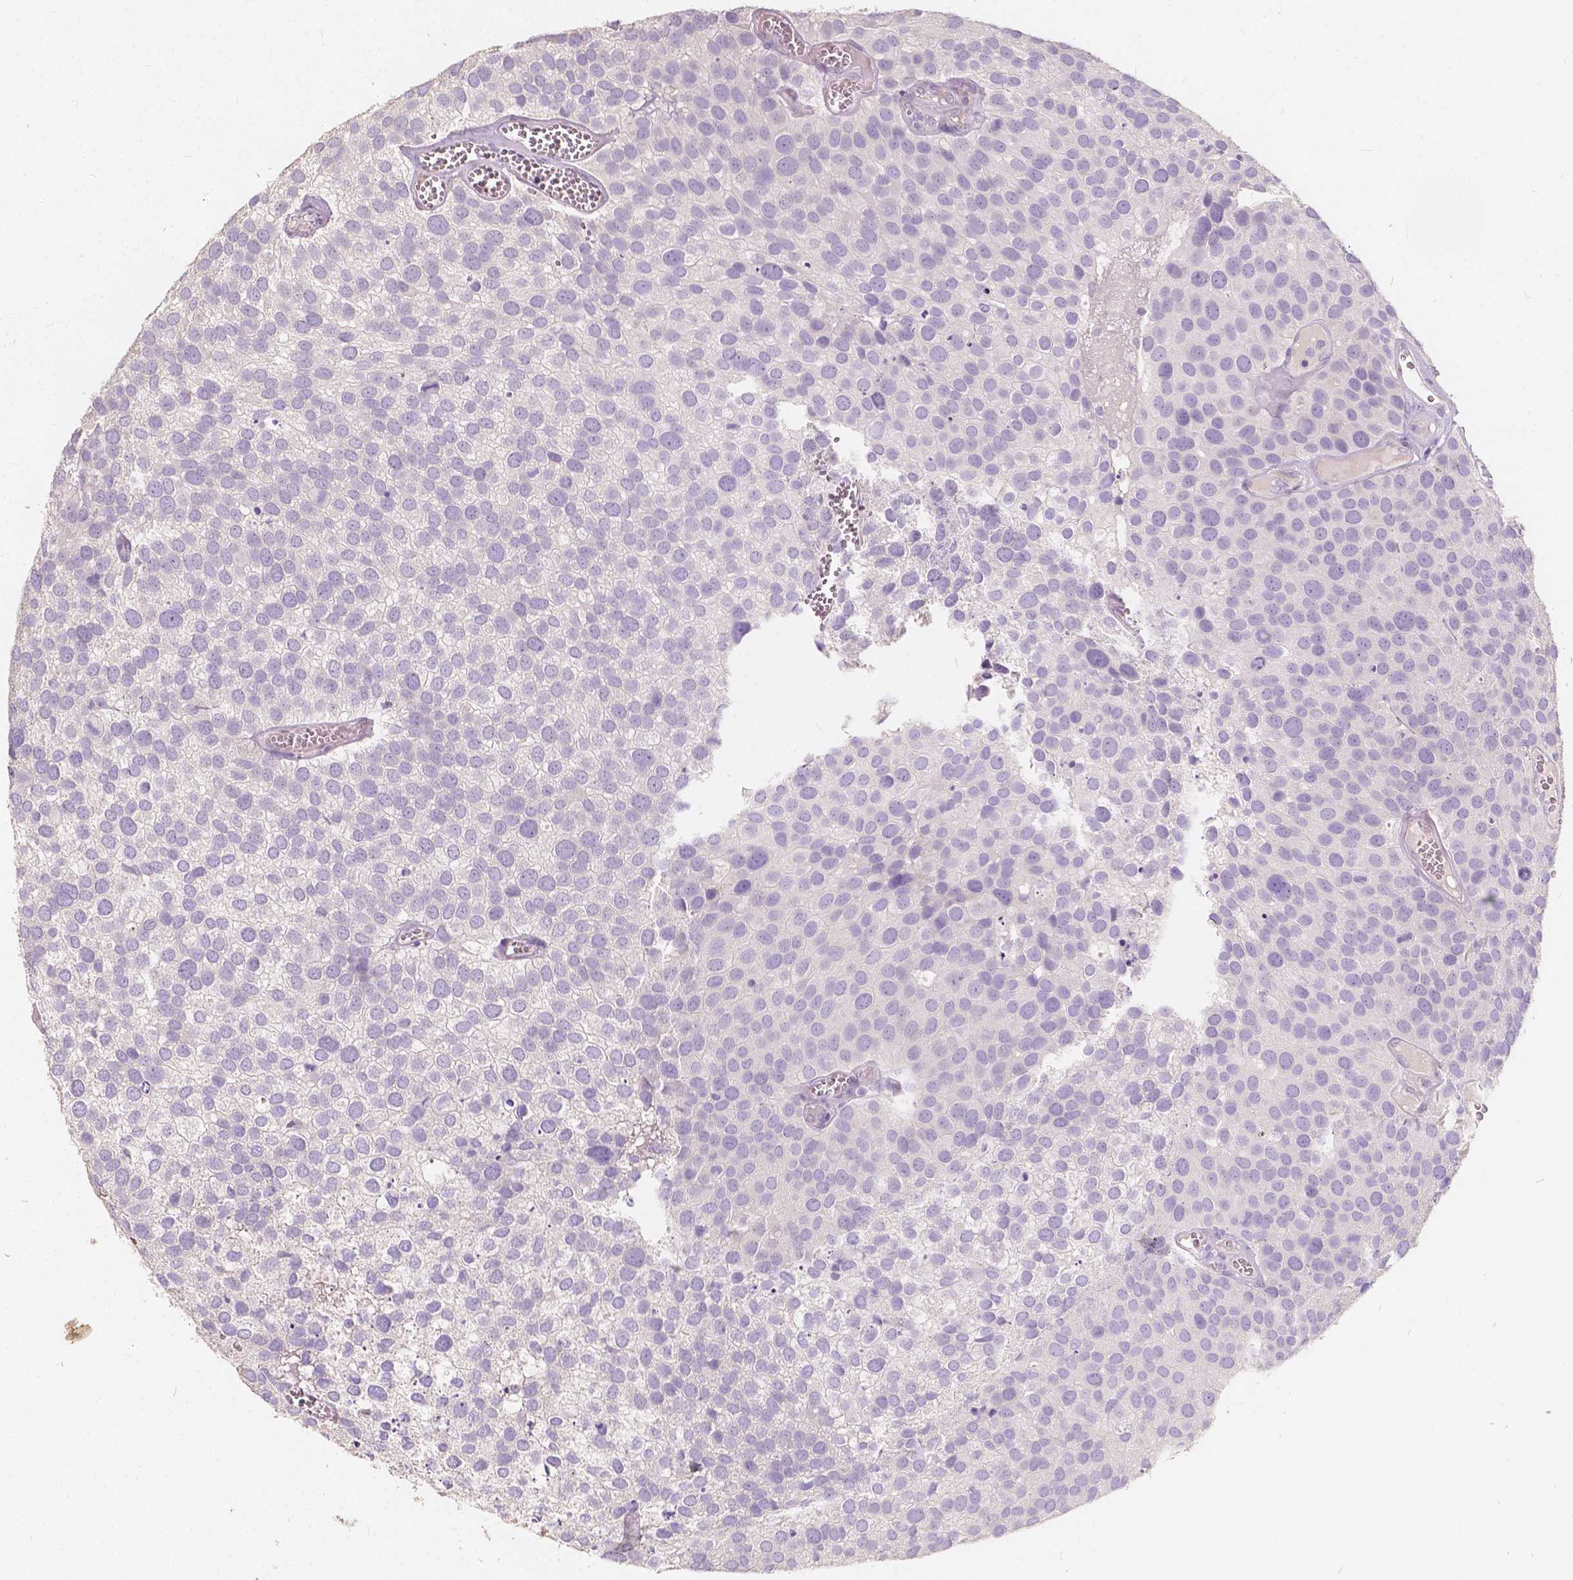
{"staining": {"intensity": "negative", "quantity": "none", "location": "none"}, "tissue": "urothelial cancer", "cell_type": "Tumor cells", "image_type": "cancer", "snomed": [{"axis": "morphology", "description": "Urothelial carcinoma, Low grade"}, {"axis": "topography", "description": "Urinary bladder"}], "caption": "Immunohistochemistry (IHC) histopathology image of neoplastic tissue: low-grade urothelial carcinoma stained with DAB (3,3'-diaminobenzidine) reveals no significant protein positivity in tumor cells.", "gene": "SLC7A8", "patient": {"sex": "female", "age": 69}}